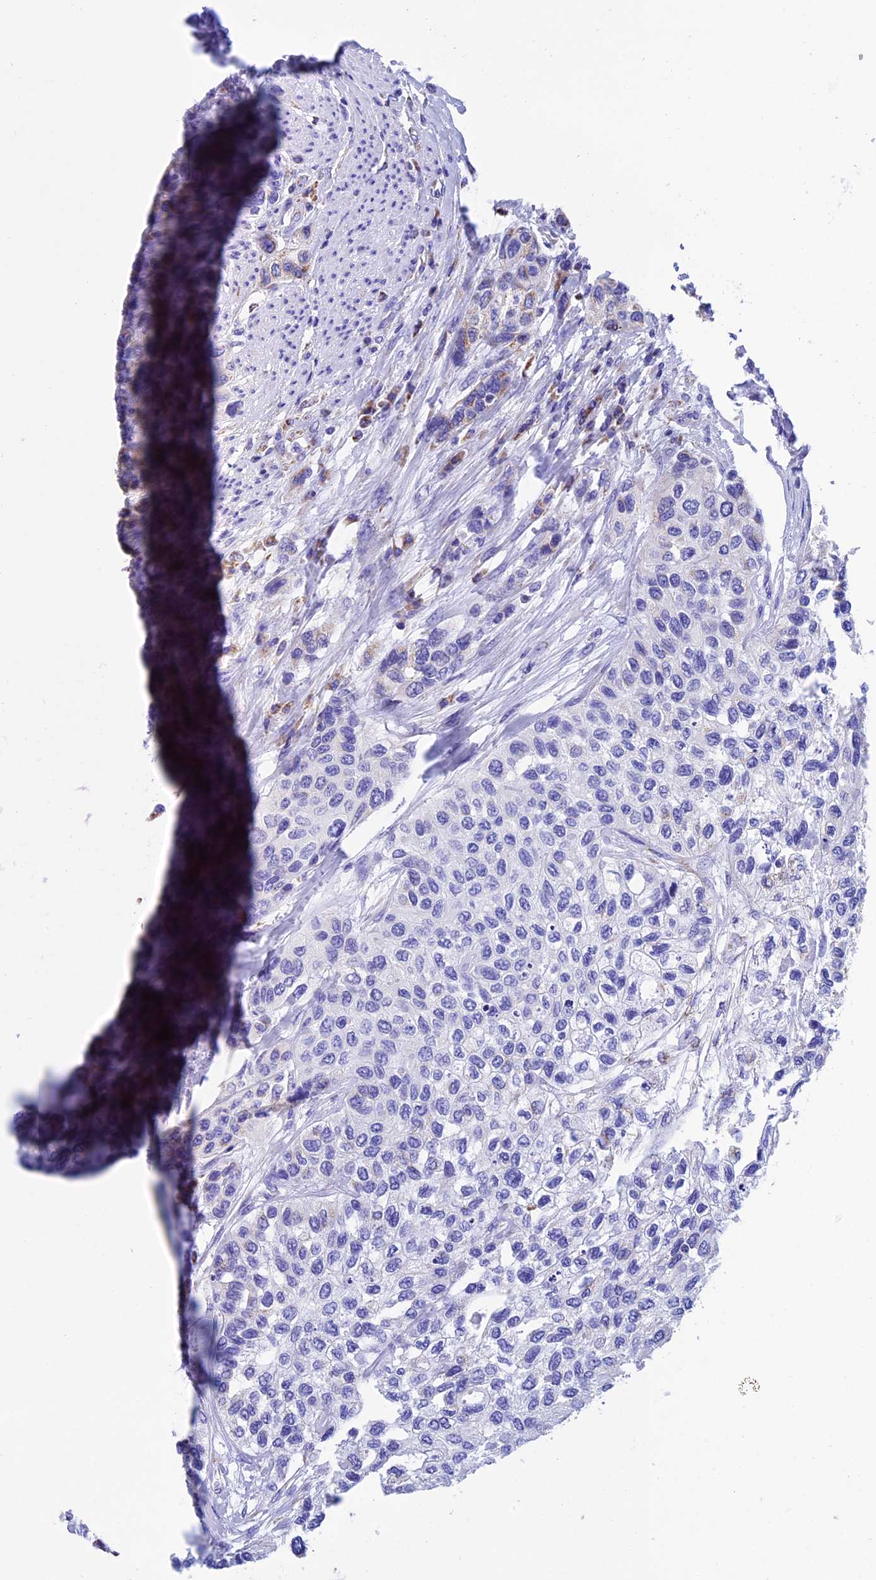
{"staining": {"intensity": "moderate", "quantity": "<25%", "location": "cytoplasmic/membranous"}, "tissue": "urothelial cancer", "cell_type": "Tumor cells", "image_type": "cancer", "snomed": [{"axis": "morphology", "description": "Normal tissue, NOS"}, {"axis": "morphology", "description": "Urothelial carcinoma, High grade"}, {"axis": "topography", "description": "Vascular tissue"}, {"axis": "topography", "description": "Urinary bladder"}], "caption": "There is low levels of moderate cytoplasmic/membranous expression in tumor cells of high-grade urothelial carcinoma, as demonstrated by immunohistochemical staining (brown color).", "gene": "SLC8B1", "patient": {"sex": "female", "age": 56}}